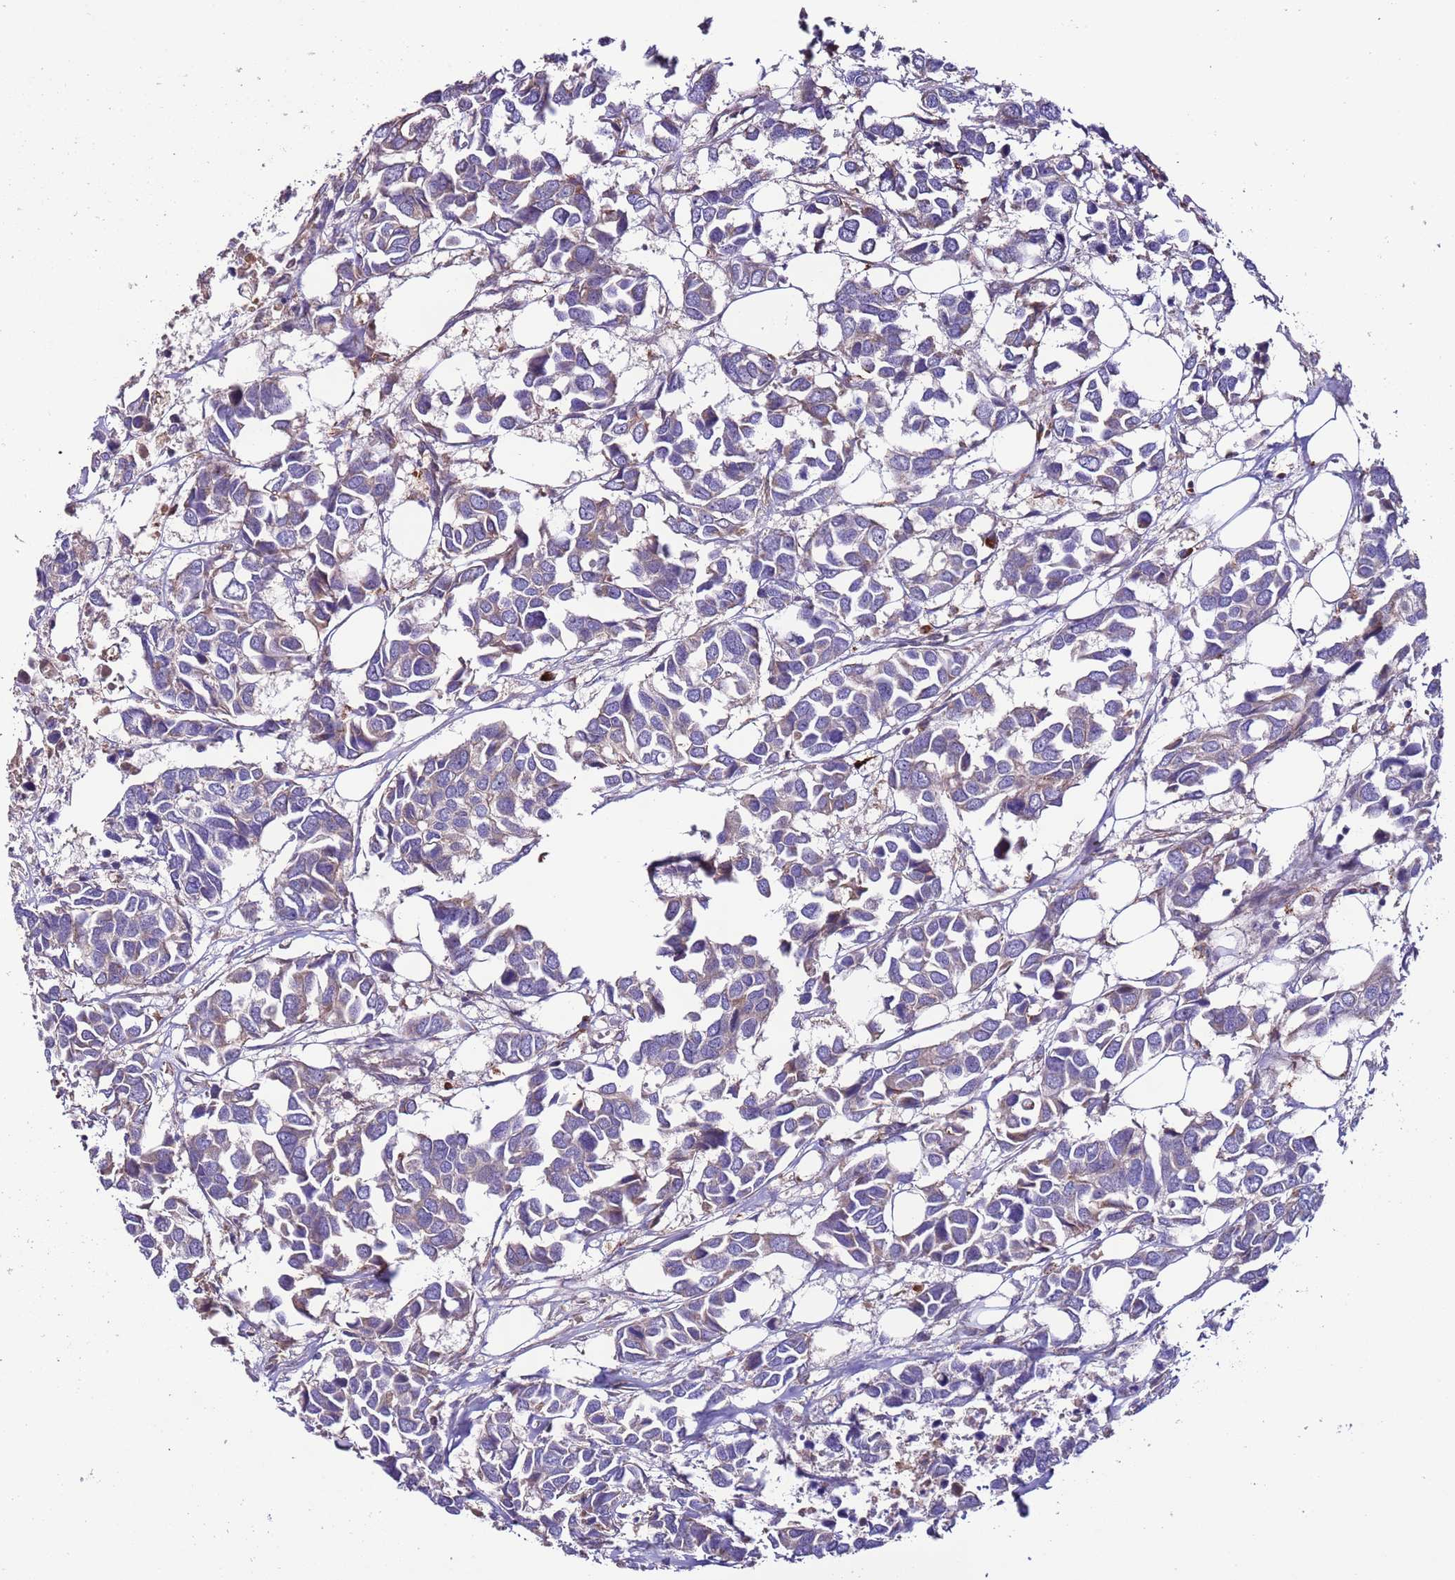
{"staining": {"intensity": "weak", "quantity": "<25%", "location": "cytoplasmic/membranous"}, "tissue": "breast cancer", "cell_type": "Tumor cells", "image_type": "cancer", "snomed": [{"axis": "morphology", "description": "Duct carcinoma"}, {"axis": "topography", "description": "Breast"}], "caption": "A photomicrograph of human breast cancer is negative for staining in tumor cells.", "gene": "SPCS1", "patient": {"sex": "female", "age": 83}}